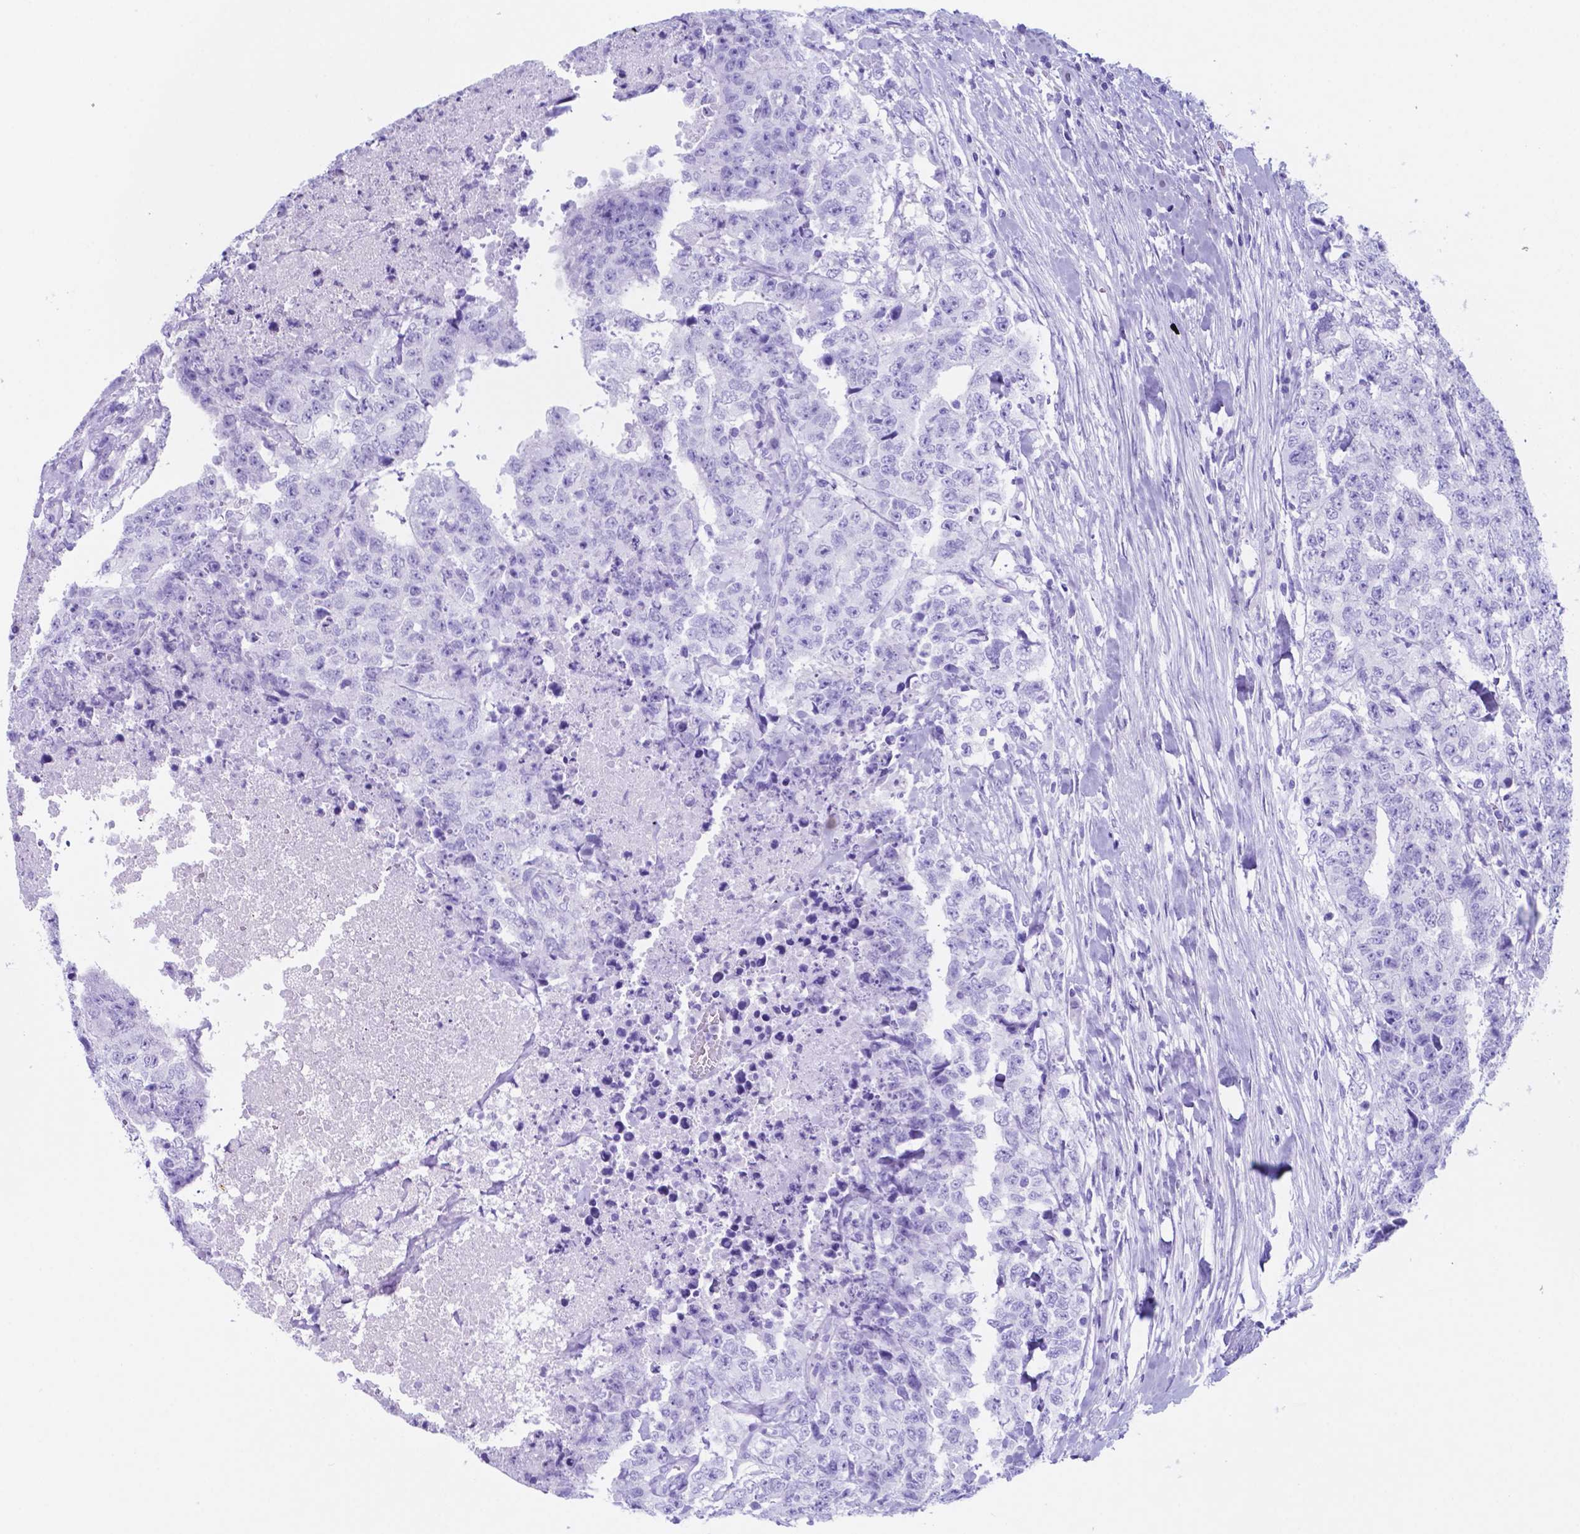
{"staining": {"intensity": "negative", "quantity": "none", "location": "none"}, "tissue": "testis cancer", "cell_type": "Tumor cells", "image_type": "cancer", "snomed": [{"axis": "morphology", "description": "Carcinoma, Embryonal, NOS"}, {"axis": "topography", "description": "Testis"}], "caption": "Immunohistochemical staining of testis embryonal carcinoma reveals no significant staining in tumor cells.", "gene": "DNAAF8", "patient": {"sex": "male", "age": 24}}